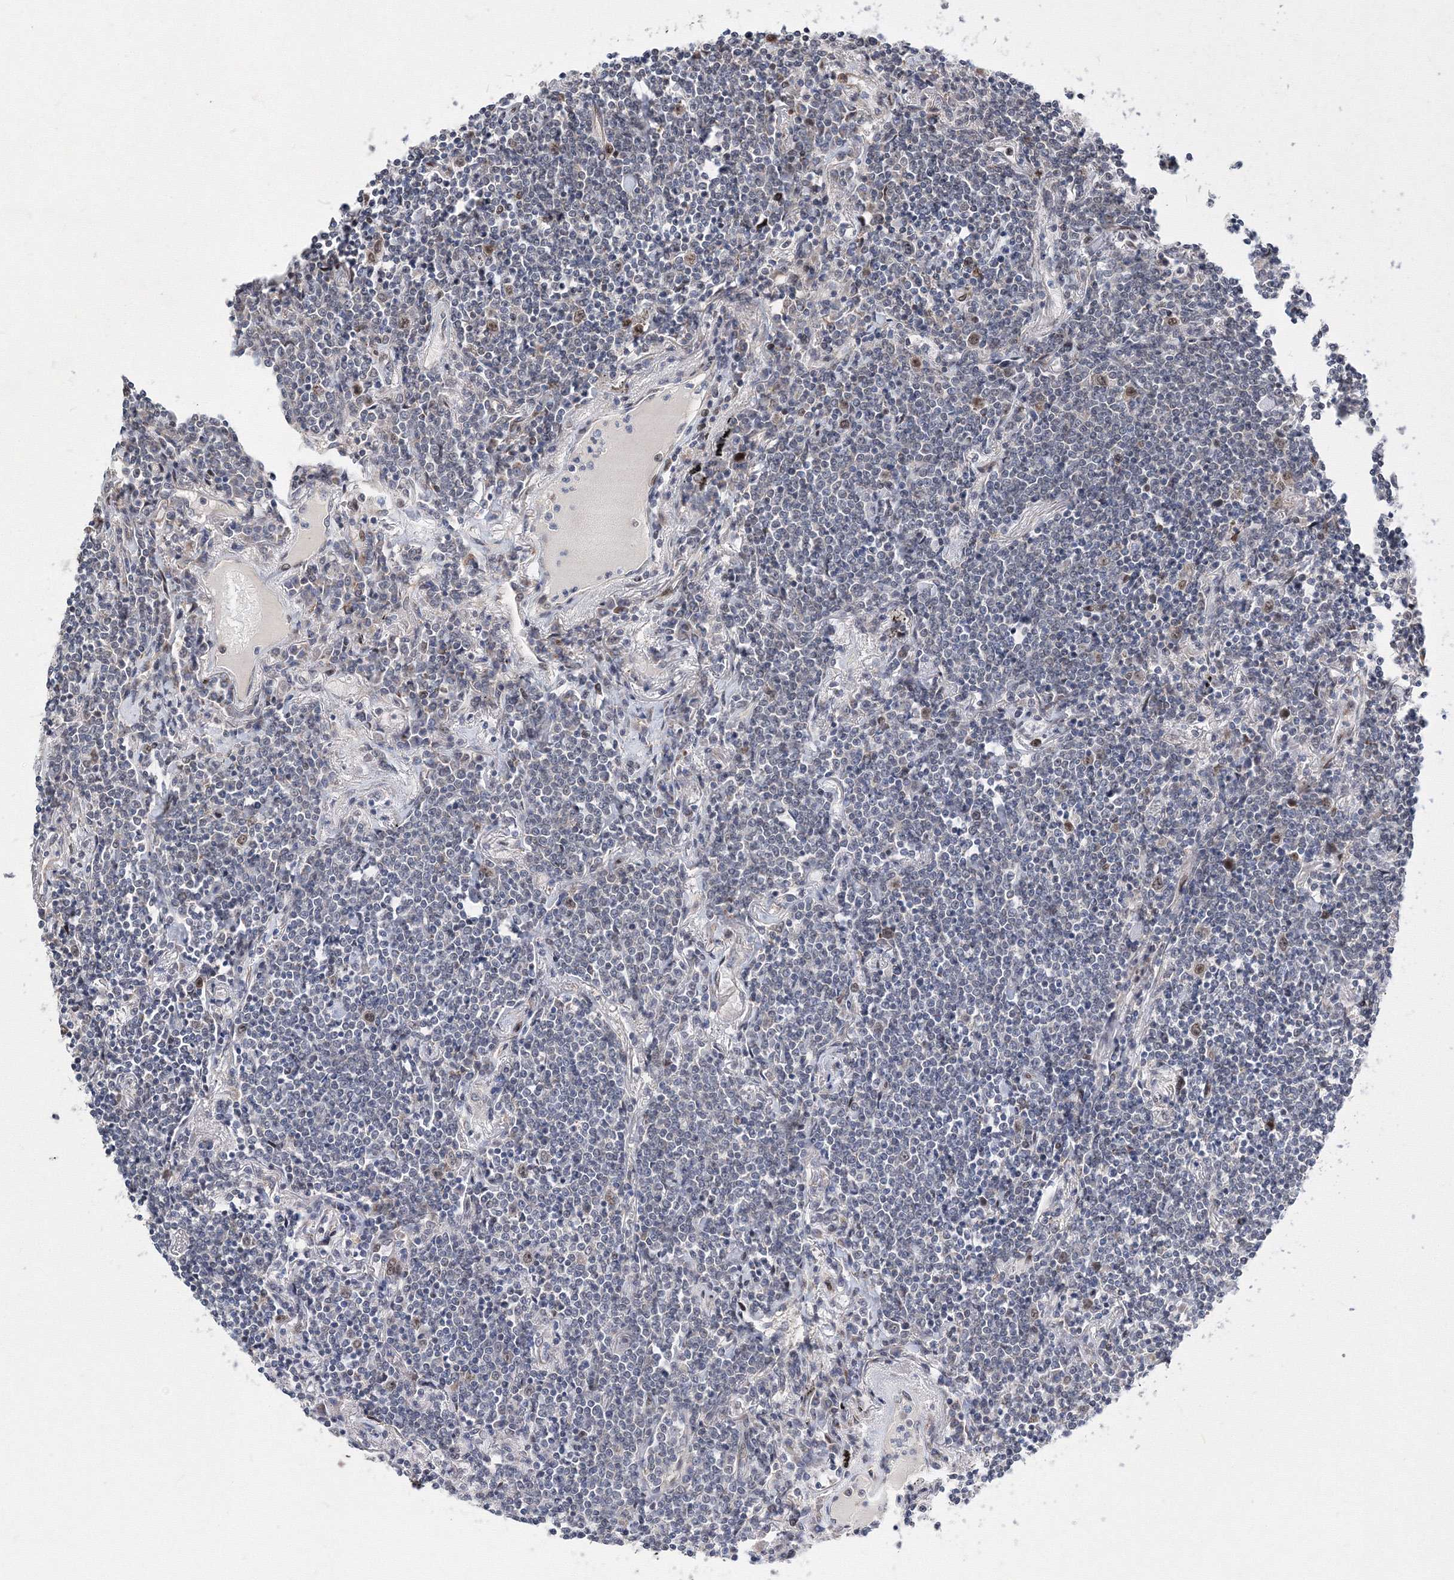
{"staining": {"intensity": "negative", "quantity": "none", "location": "none"}, "tissue": "lymphoma", "cell_type": "Tumor cells", "image_type": "cancer", "snomed": [{"axis": "morphology", "description": "Malignant lymphoma, non-Hodgkin's type, Low grade"}, {"axis": "topography", "description": "Lung"}], "caption": "Immunohistochemistry (IHC) photomicrograph of human low-grade malignant lymphoma, non-Hodgkin's type stained for a protein (brown), which displays no staining in tumor cells.", "gene": "GPN1", "patient": {"sex": "female", "age": 71}}